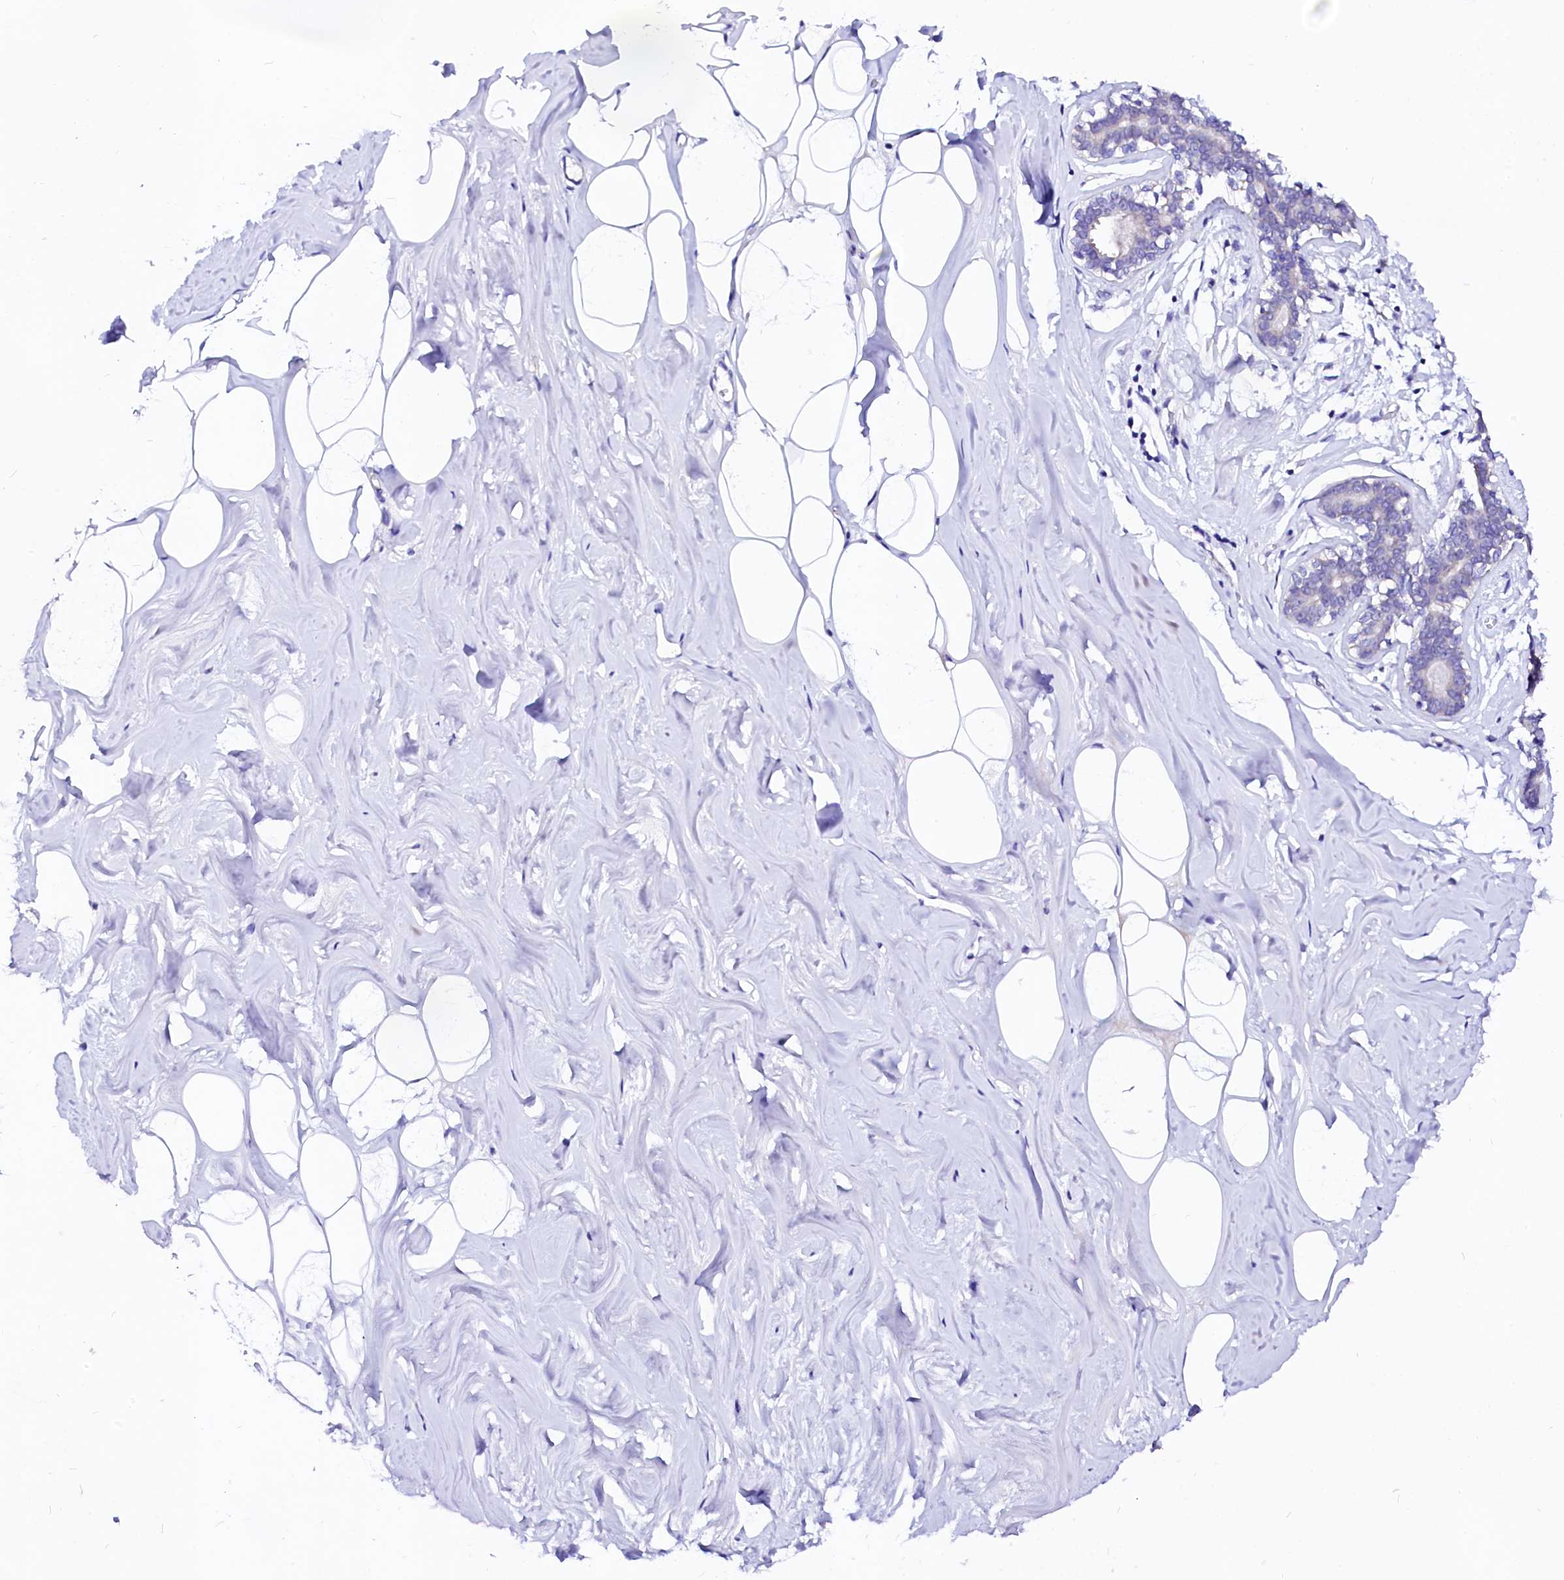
{"staining": {"intensity": "negative", "quantity": "none", "location": "none"}, "tissue": "adipose tissue", "cell_type": "Adipocytes", "image_type": "normal", "snomed": [{"axis": "morphology", "description": "Normal tissue, NOS"}, {"axis": "morphology", "description": "Fibrosis, NOS"}, {"axis": "topography", "description": "Breast"}, {"axis": "topography", "description": "Adipose tissue"}], "caption": "Human adipose tissue stained for a protein using immunohistochemistry exhibits no staining in adipocytes.", "gene": "BTBD16", "patient": {"sex": "female", "age": 39}}